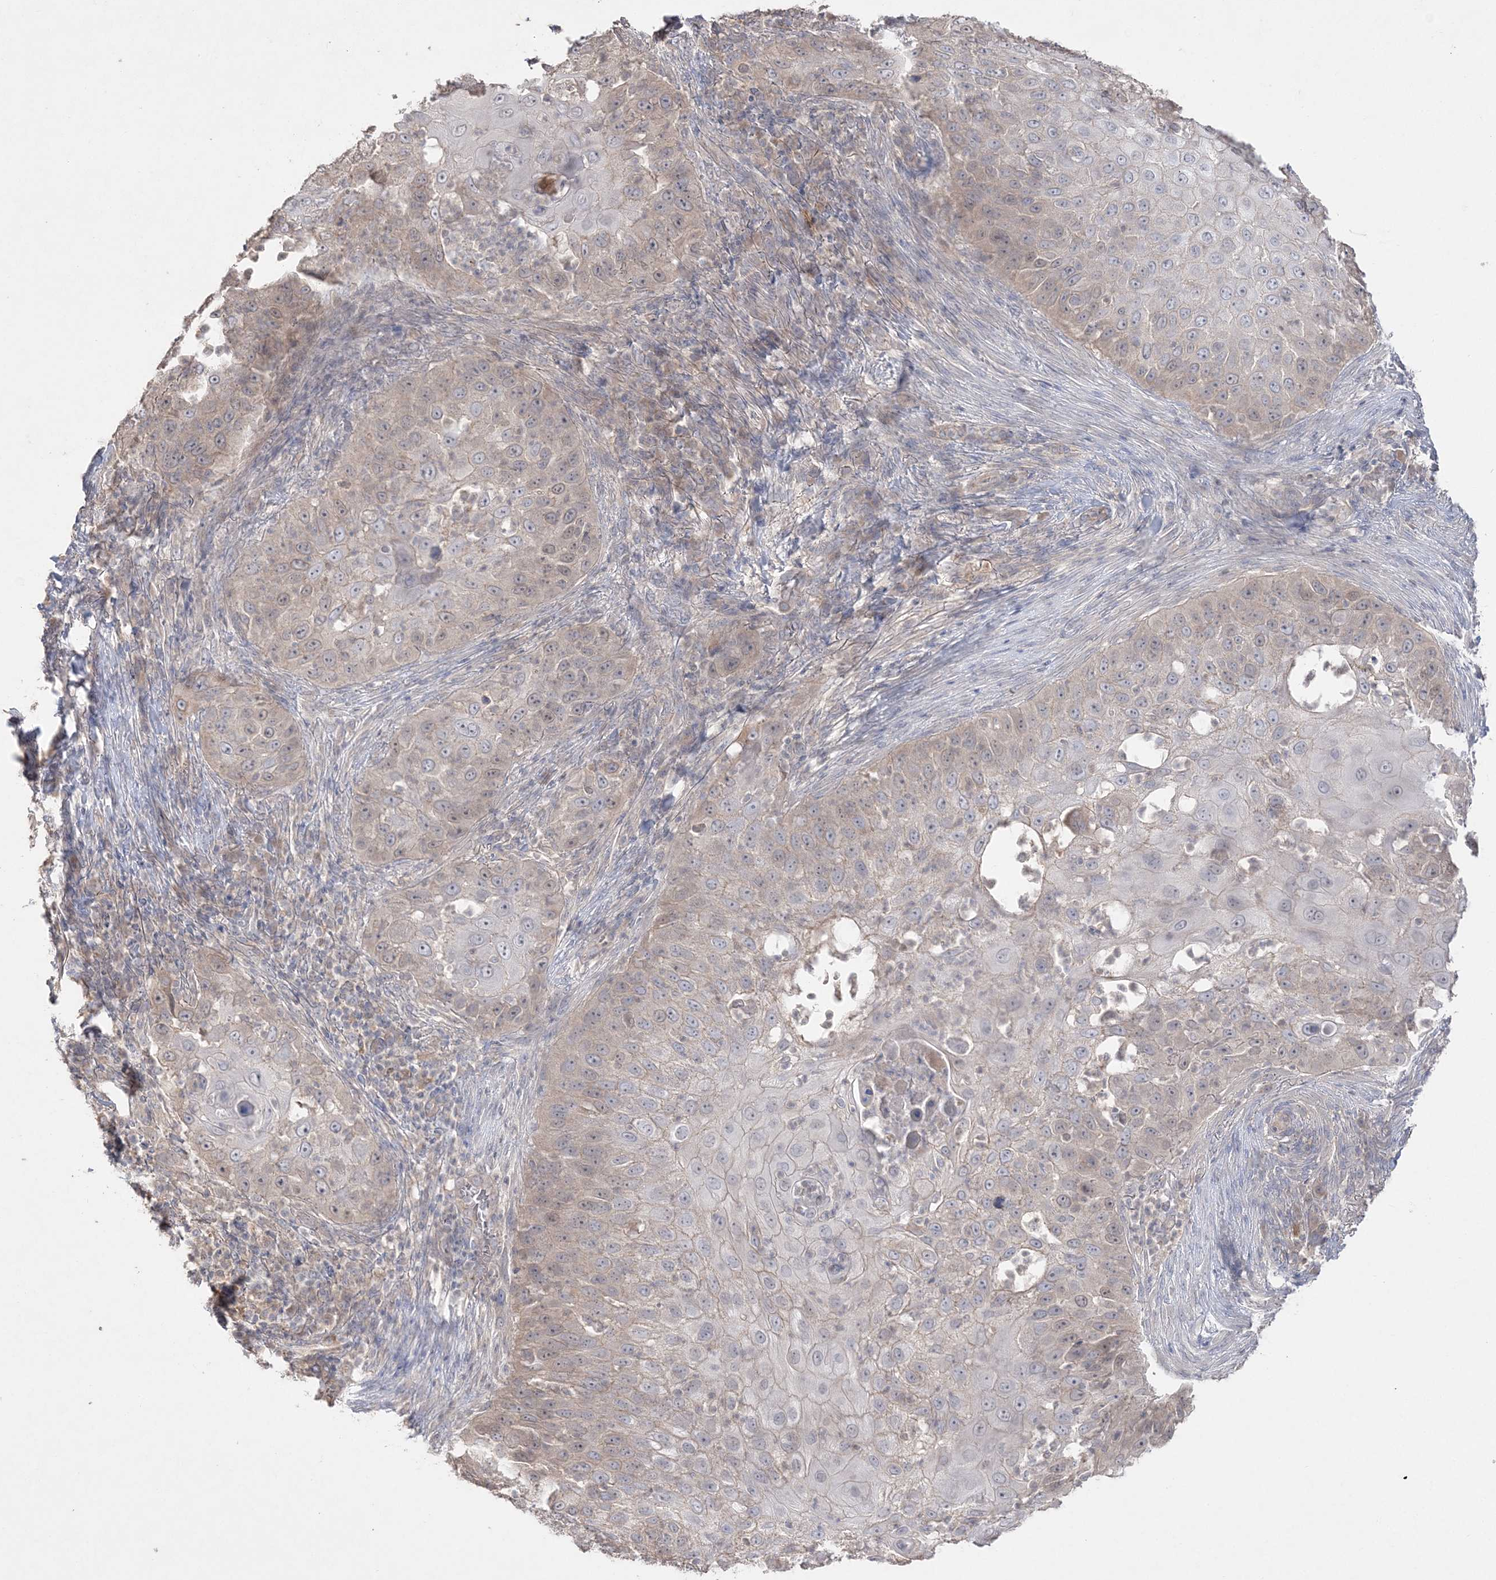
{"staining": {"intensity": "weak", "quantity": "25%-75%", "location": "cytoplasmic/membranous"}, "tissue": "skin cancer", "cell_type": "Tumor cells", "image_type": "cancer", "snomed": [{"axis": "morphology", "description": "Squamous cell carcinoma, NOS"}, {"axis": "topography", "description": "Skin"}], "caption": "DAB (3,3'-diaminobenzidine) immunohistochemical staining of skin cancer (squamous cell carcinoma) displays weak cytoplasmic/membranous protein staining in about 25%-75% of tumor cells.", "gene": "SH3BP4", "patient": {"sex": "female", "age": 44}}